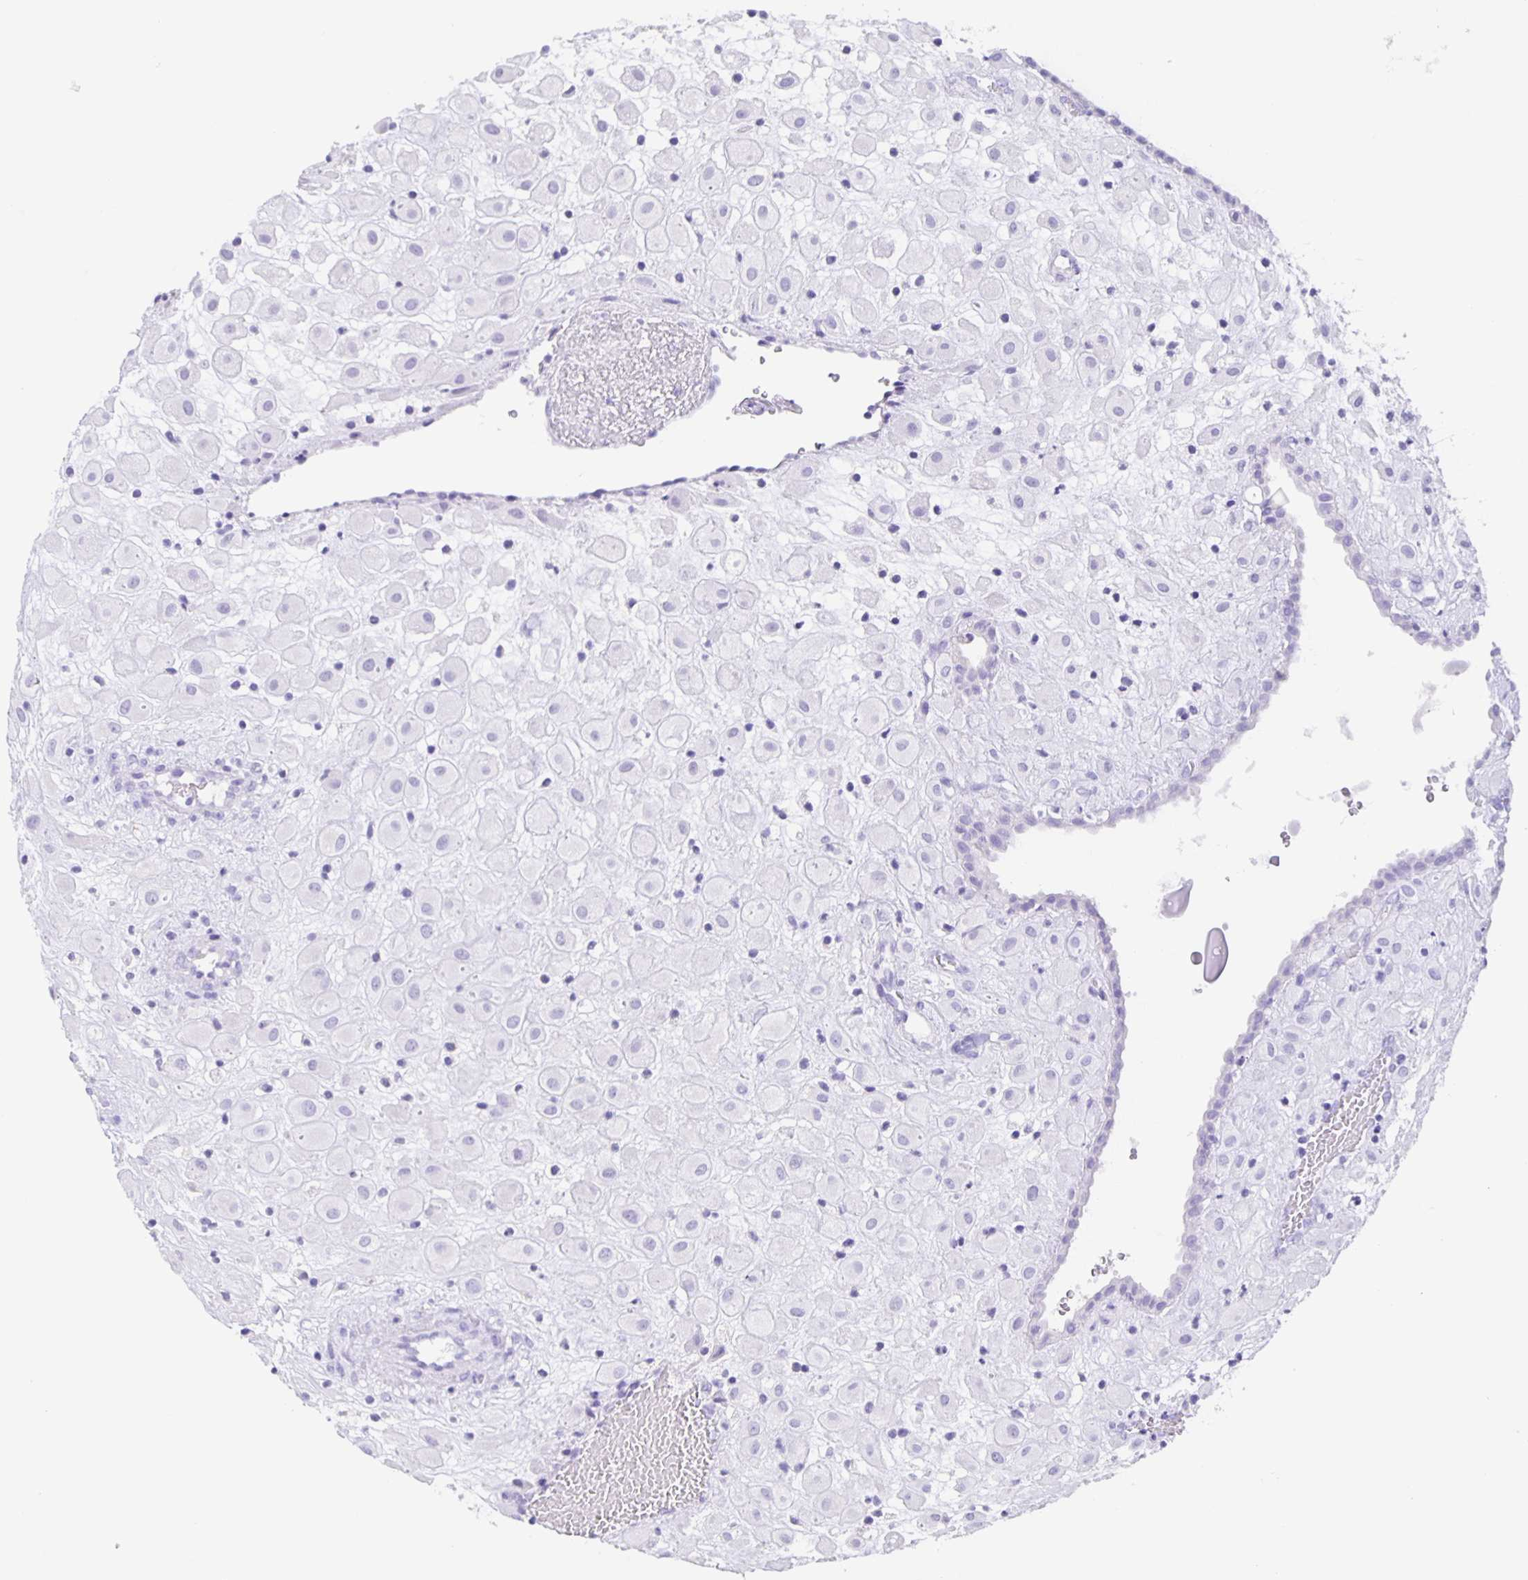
{"staining": {"intensity": "negative", "quantity": "none", "location": "none"}, "tissue": "placenta", "cell_type": "Decidual cells", "image_type": "normal", "snomed": [{"axis": "morphology", "description": "Normal tissue, NOS"}, {"axis": "topography", "description": "Placenta"}], "caption": "Photomicrograph shows no protein staining in decidual cells of unremarkable placenta.", "gene": "GUCA2A", "patient": {"sex": "female", "age": 24}}